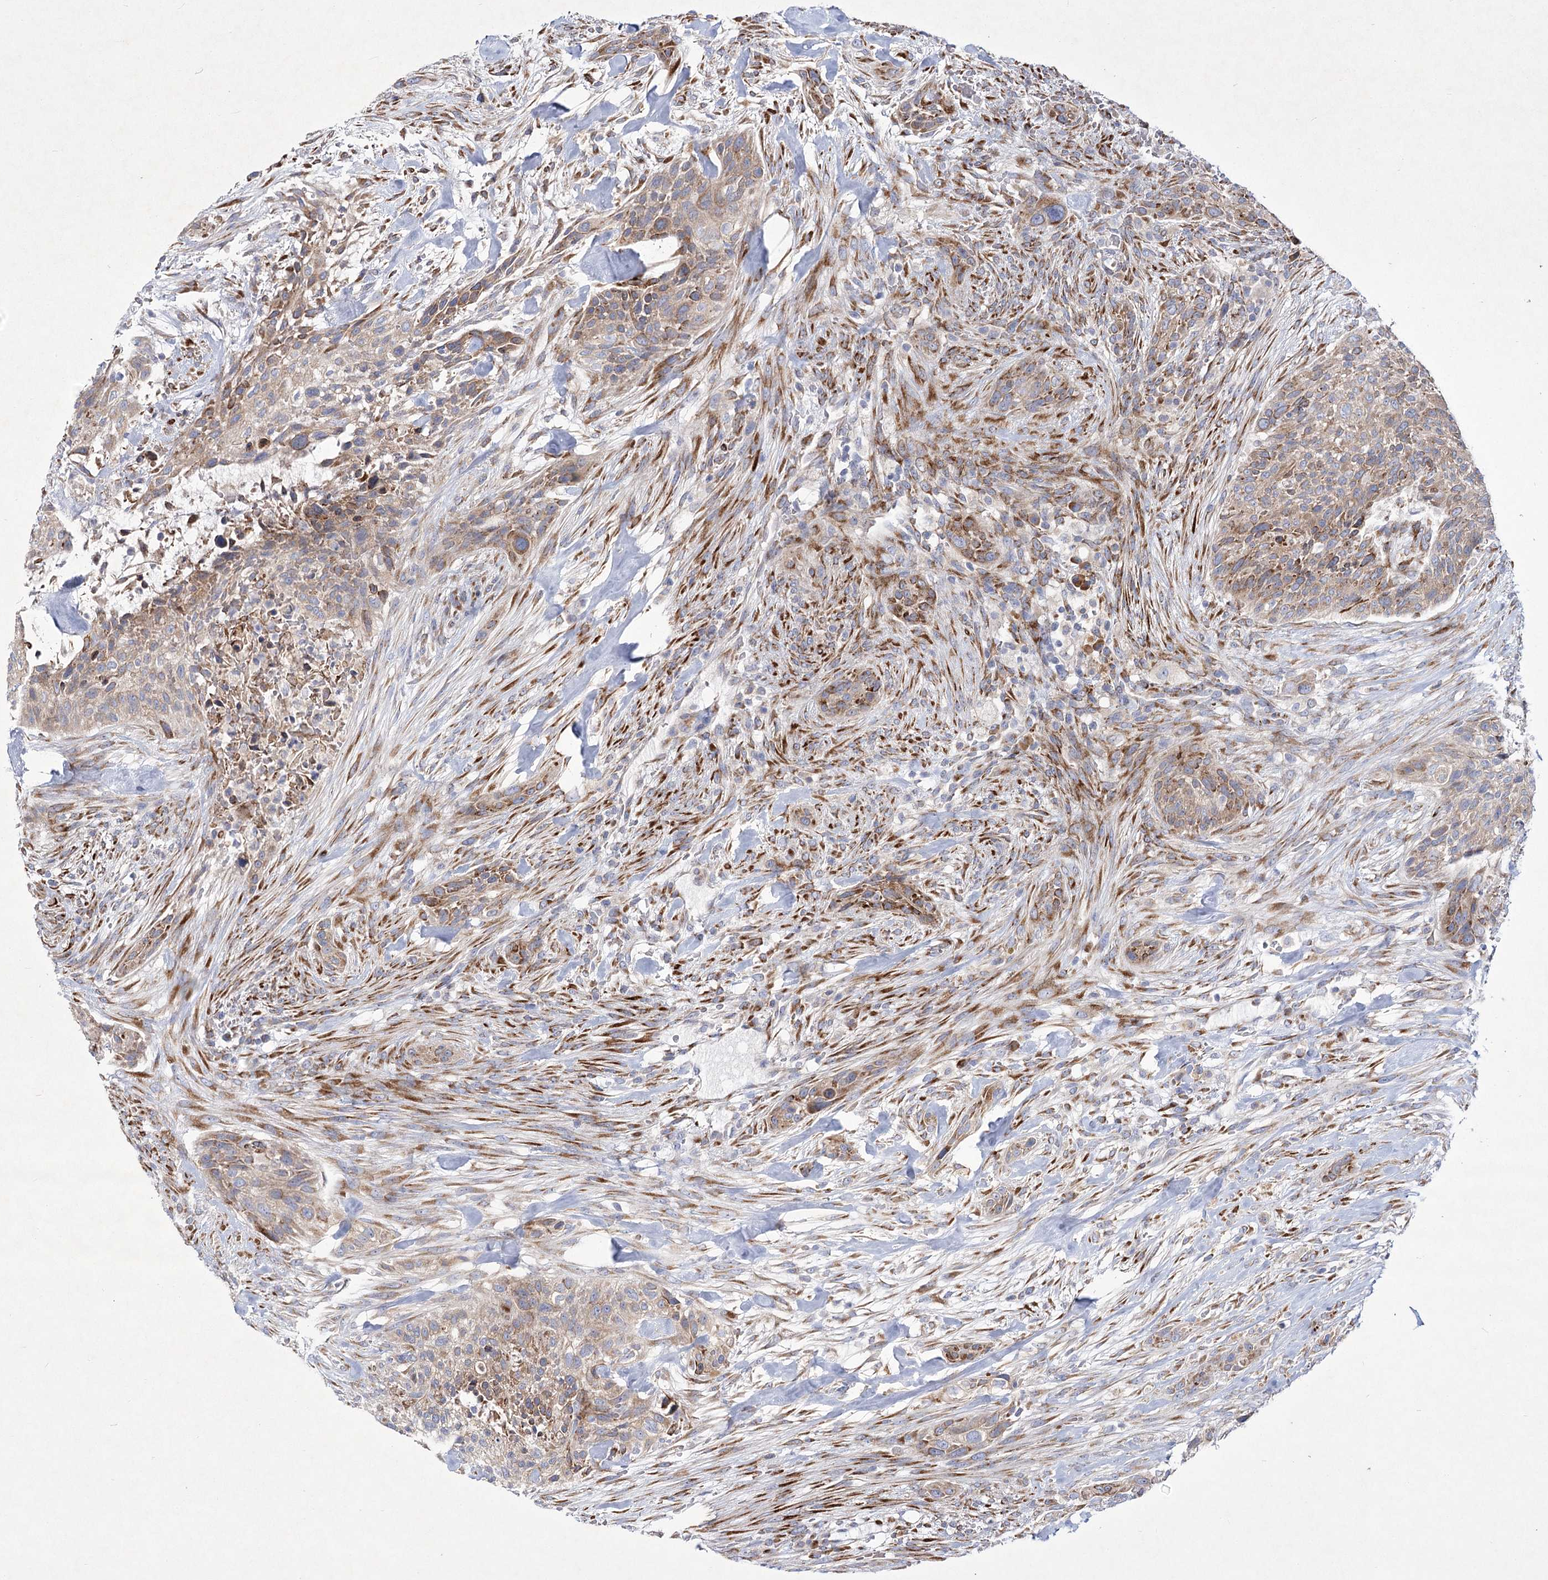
{"staining": {"intensity": "moderate", "quantity": ">75%", "location": "cytoplasmic/membranous"}, "tissue": "urothelial cancer", "cell_type": "Tumor cells", "image_type": "cancer", "snomed": [{"axis": "morphology", "description": "Urothelial carcinoma, High grade"}, {"axis": "topography", "description": "Urinary bladder"}], "caption": "The photomicrograph exhibits immunohistochemical staining of urothelial carcinoma (high-grade). There is moderate cytoplasmic/membranous positivity is identified in about >75% of tumor cells.", "gene": "ARFGEF3", "patient": {"sex": "male", "age": 35}}